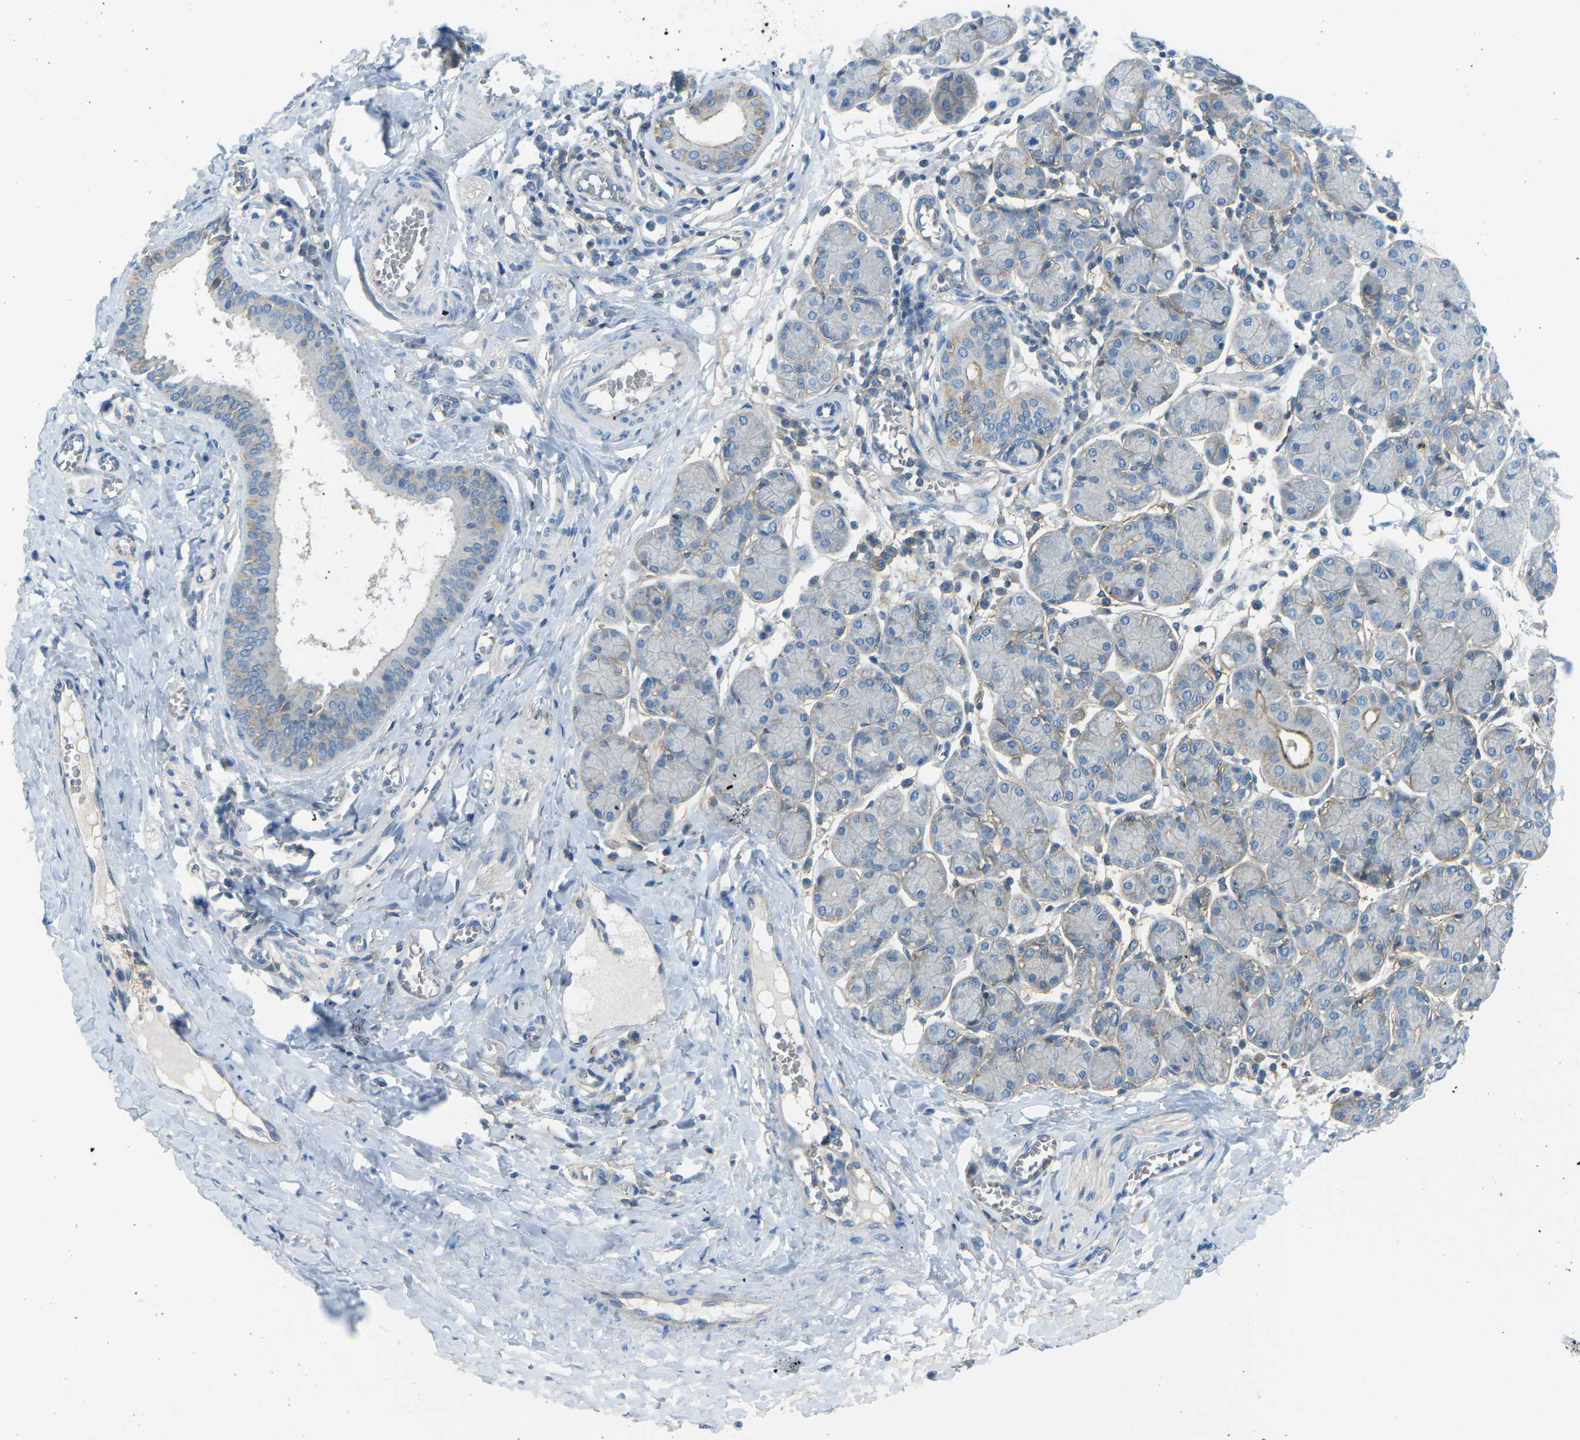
{"staining": {"intensity": "weak", "quantity": "<25%", "location": "cytoplasmic/membranous"}, "tissue": "salivary gland", "cell_type": "Glandular cells", "image_type": "normal", "snomed": [{"axis": "morphology", "description": "Normal tissue, NOS"}, {"axis": "morphology", "description": "Inflammation, NOS"}, {"axis": "topography", "description": "Lymph node"}, {"axis": "topography", "description": "Salivary gland"}], "caption": "IHC histopathology image of unremarkable salivary gland stained for a protein (brown), which displays no positivity in glandular cells.", "gene": "CD47", "patient": {"sex": "male", "age": 3}}